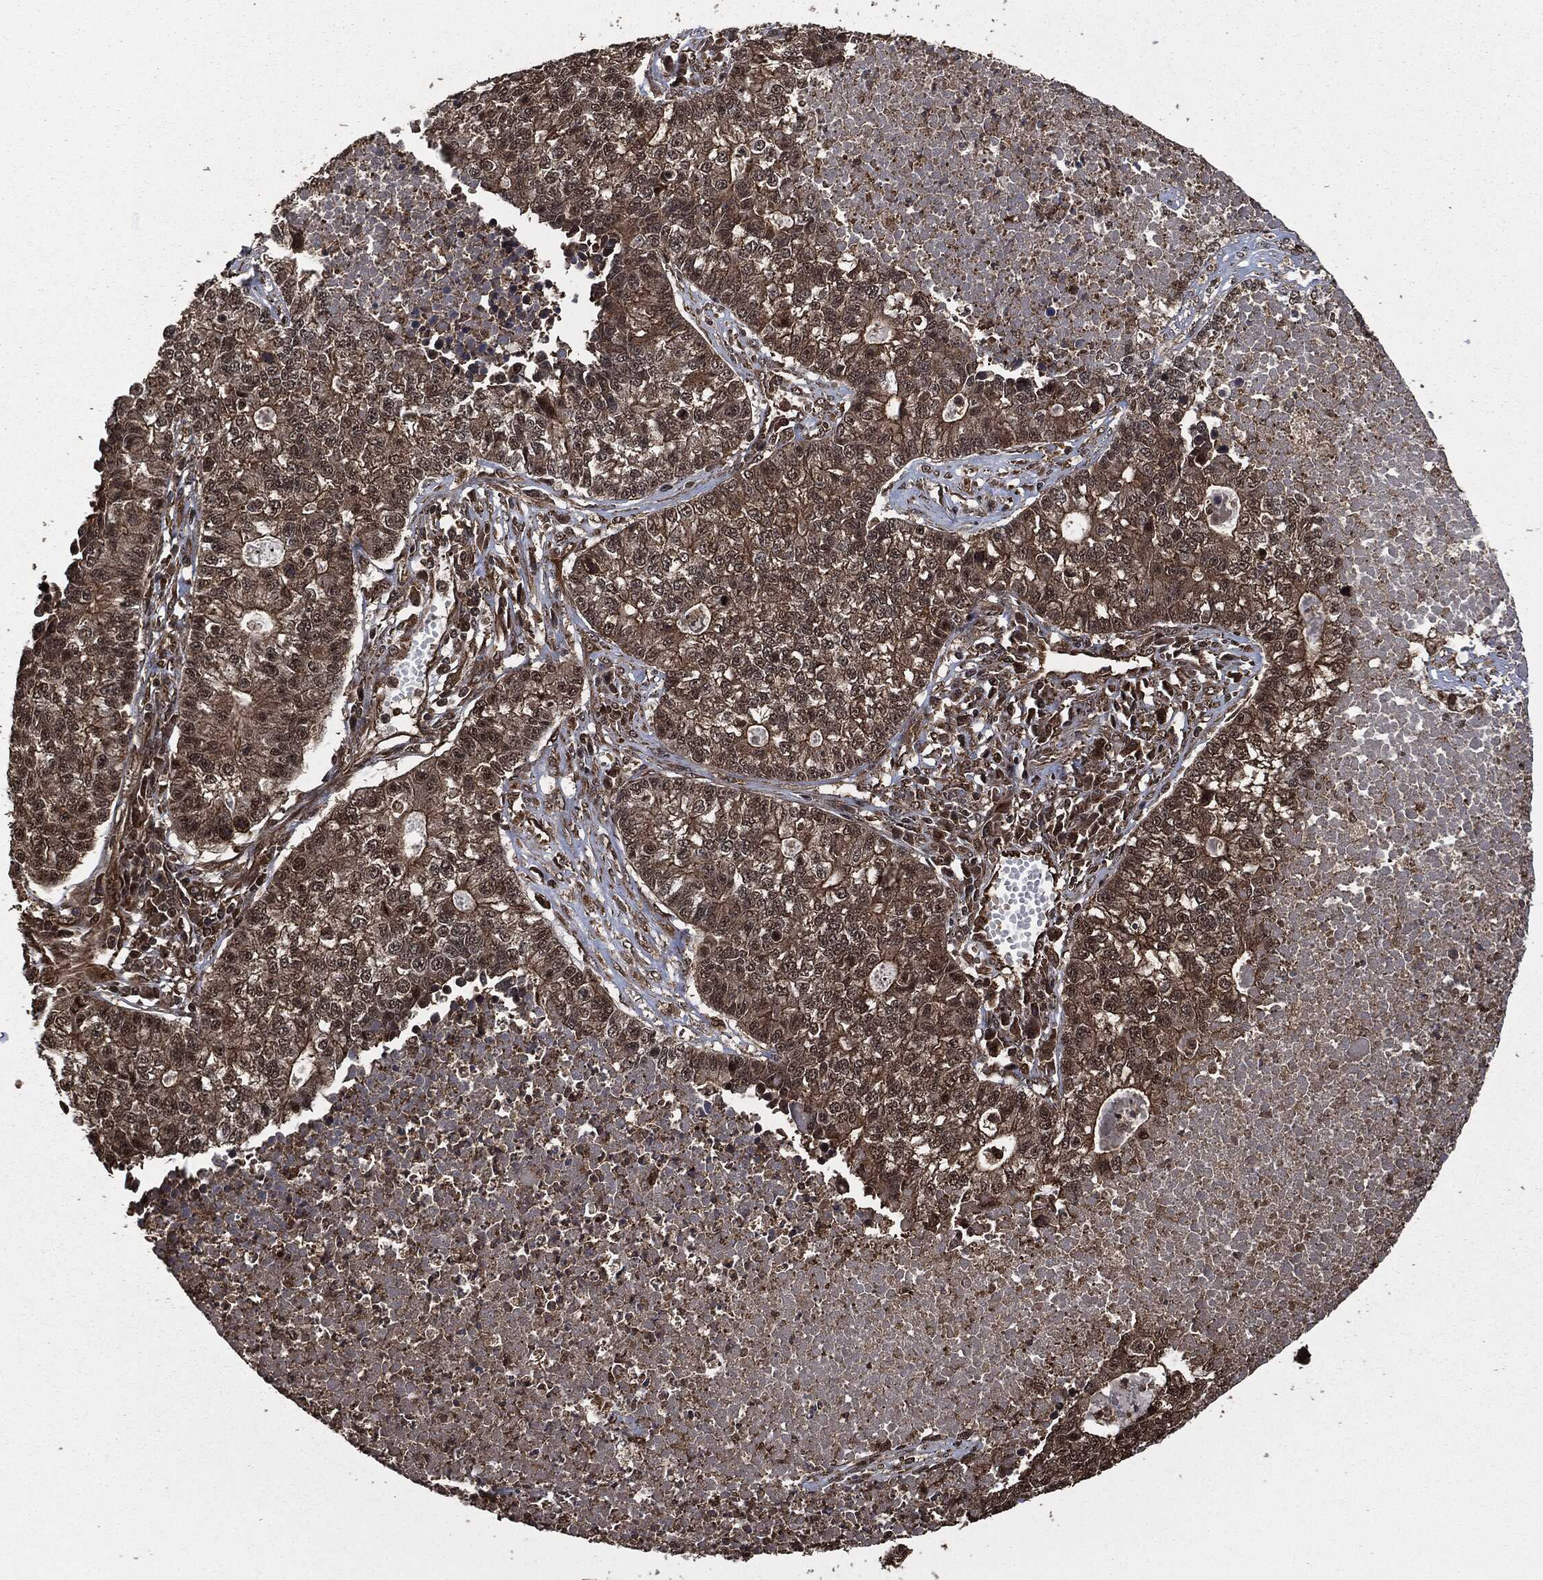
{"staining": {"intensity": "moderate", "quantity": ">75%", "location": "cytoplasmic/membranous"}, "tissue": "lung cancer", "cell_type": "Tumor cells", "image_type": "cancer", "snomed": [{"axis": "morphology", "description": "Adenocarcinoma, NOS"}, {"axis": "topography", "description": "Lung"}], "caption": "Immunohistochemistry (IHC) of lung adenocarcinoma reveals medium levels of moderate cytoplasmic/membranous expression in approximately >75% of tumor cells.", "gene": "HRAS", "patient": {"sex": "male", "age": 57}}